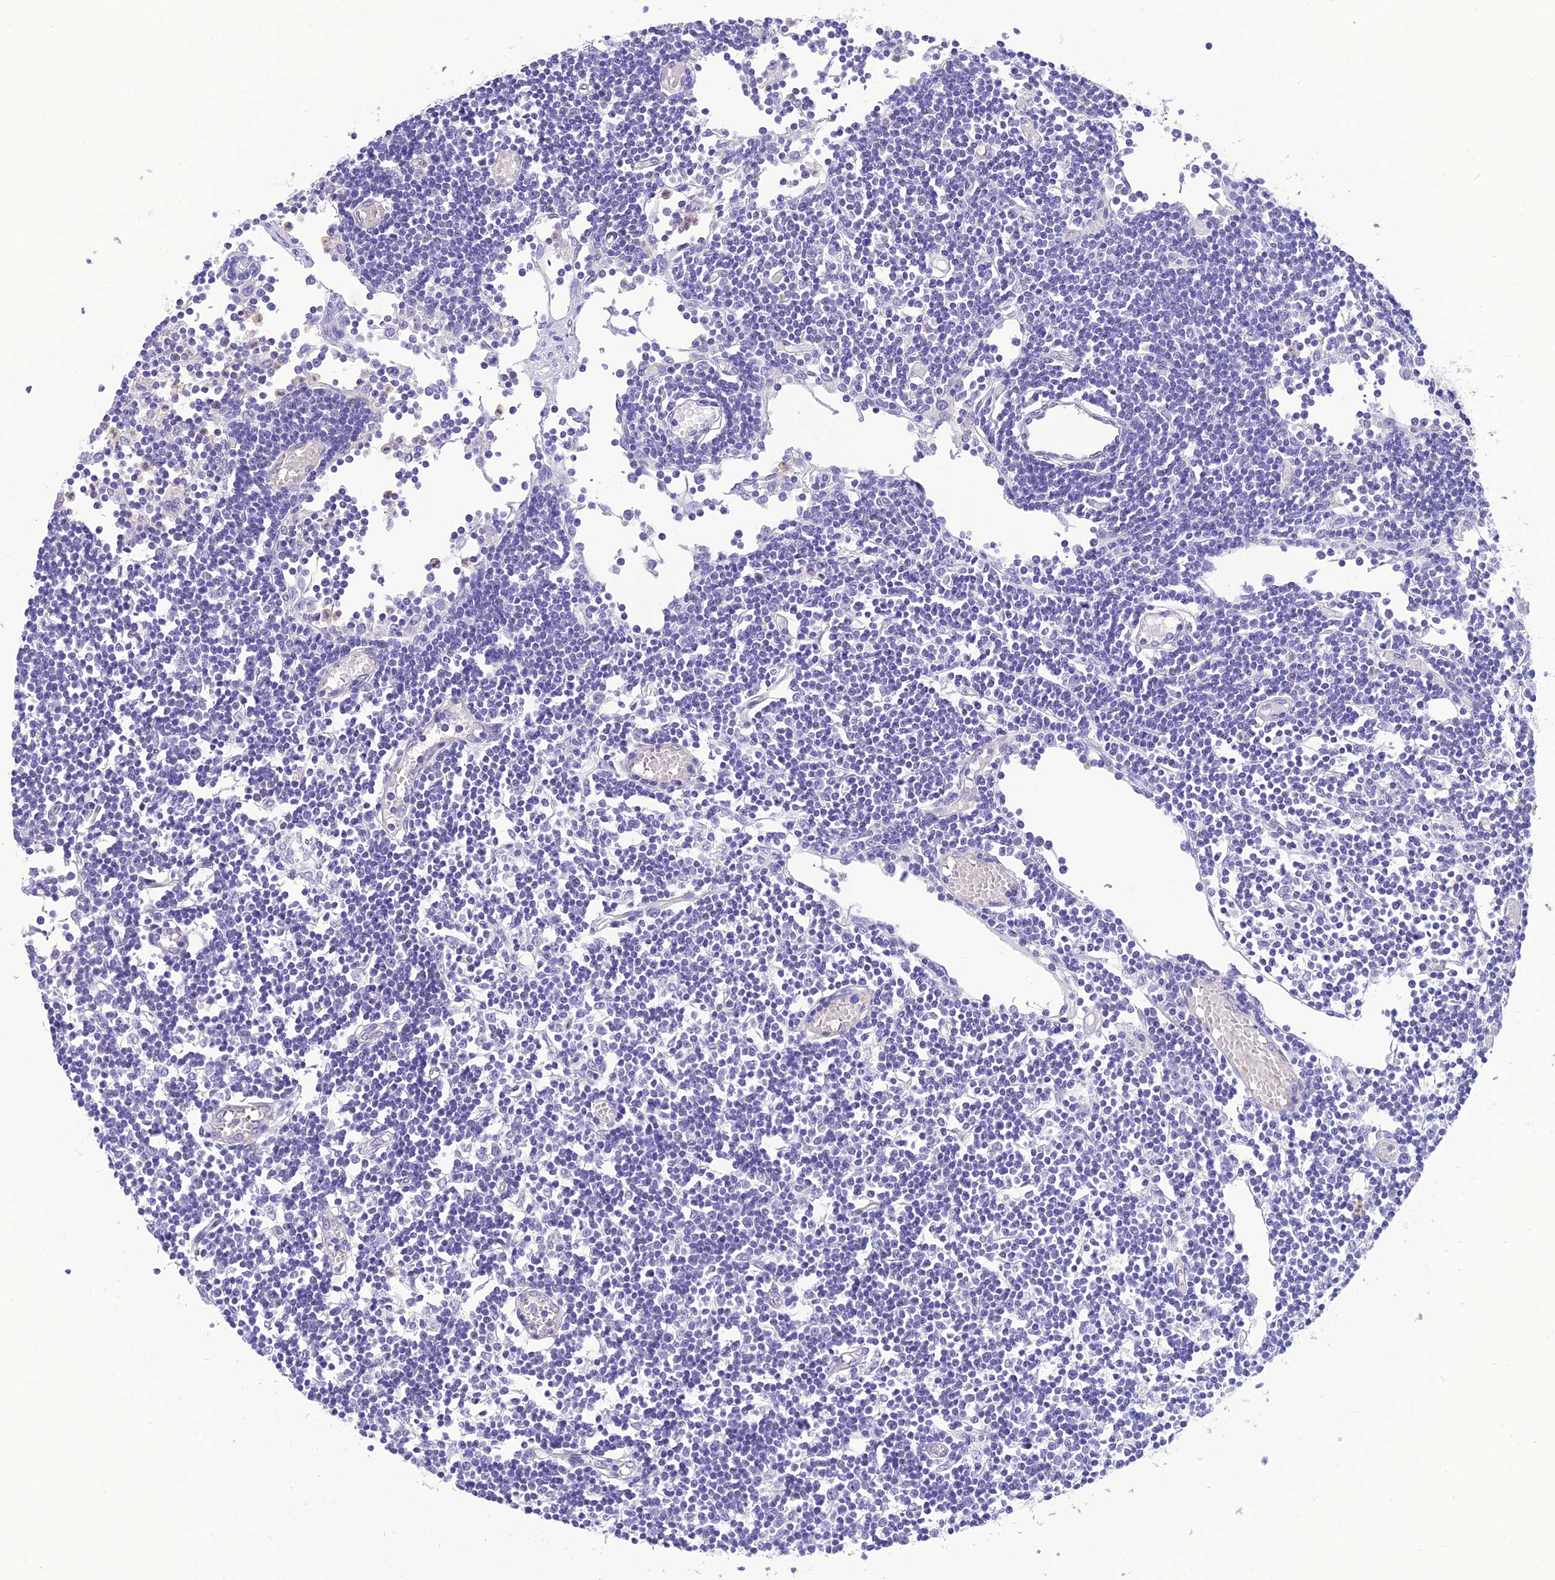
{"staining": {"intensity": "negative", "quantity": "none", "location": "none"}, "tissue": "lymph node", "cell_type": "Germinal center cells", "image_type": "normal", "snomed": [{"axis": "morphology", "description": "Normal tissue, NOS"}, {"axis": "topography", "description": "Lymph node"}], "caption": "The IHC histopathology image has no significant positivity in germinal center cells of lymph node.", "gene": "C17orf67", "patient": {"sex": "female", "age": 11}}